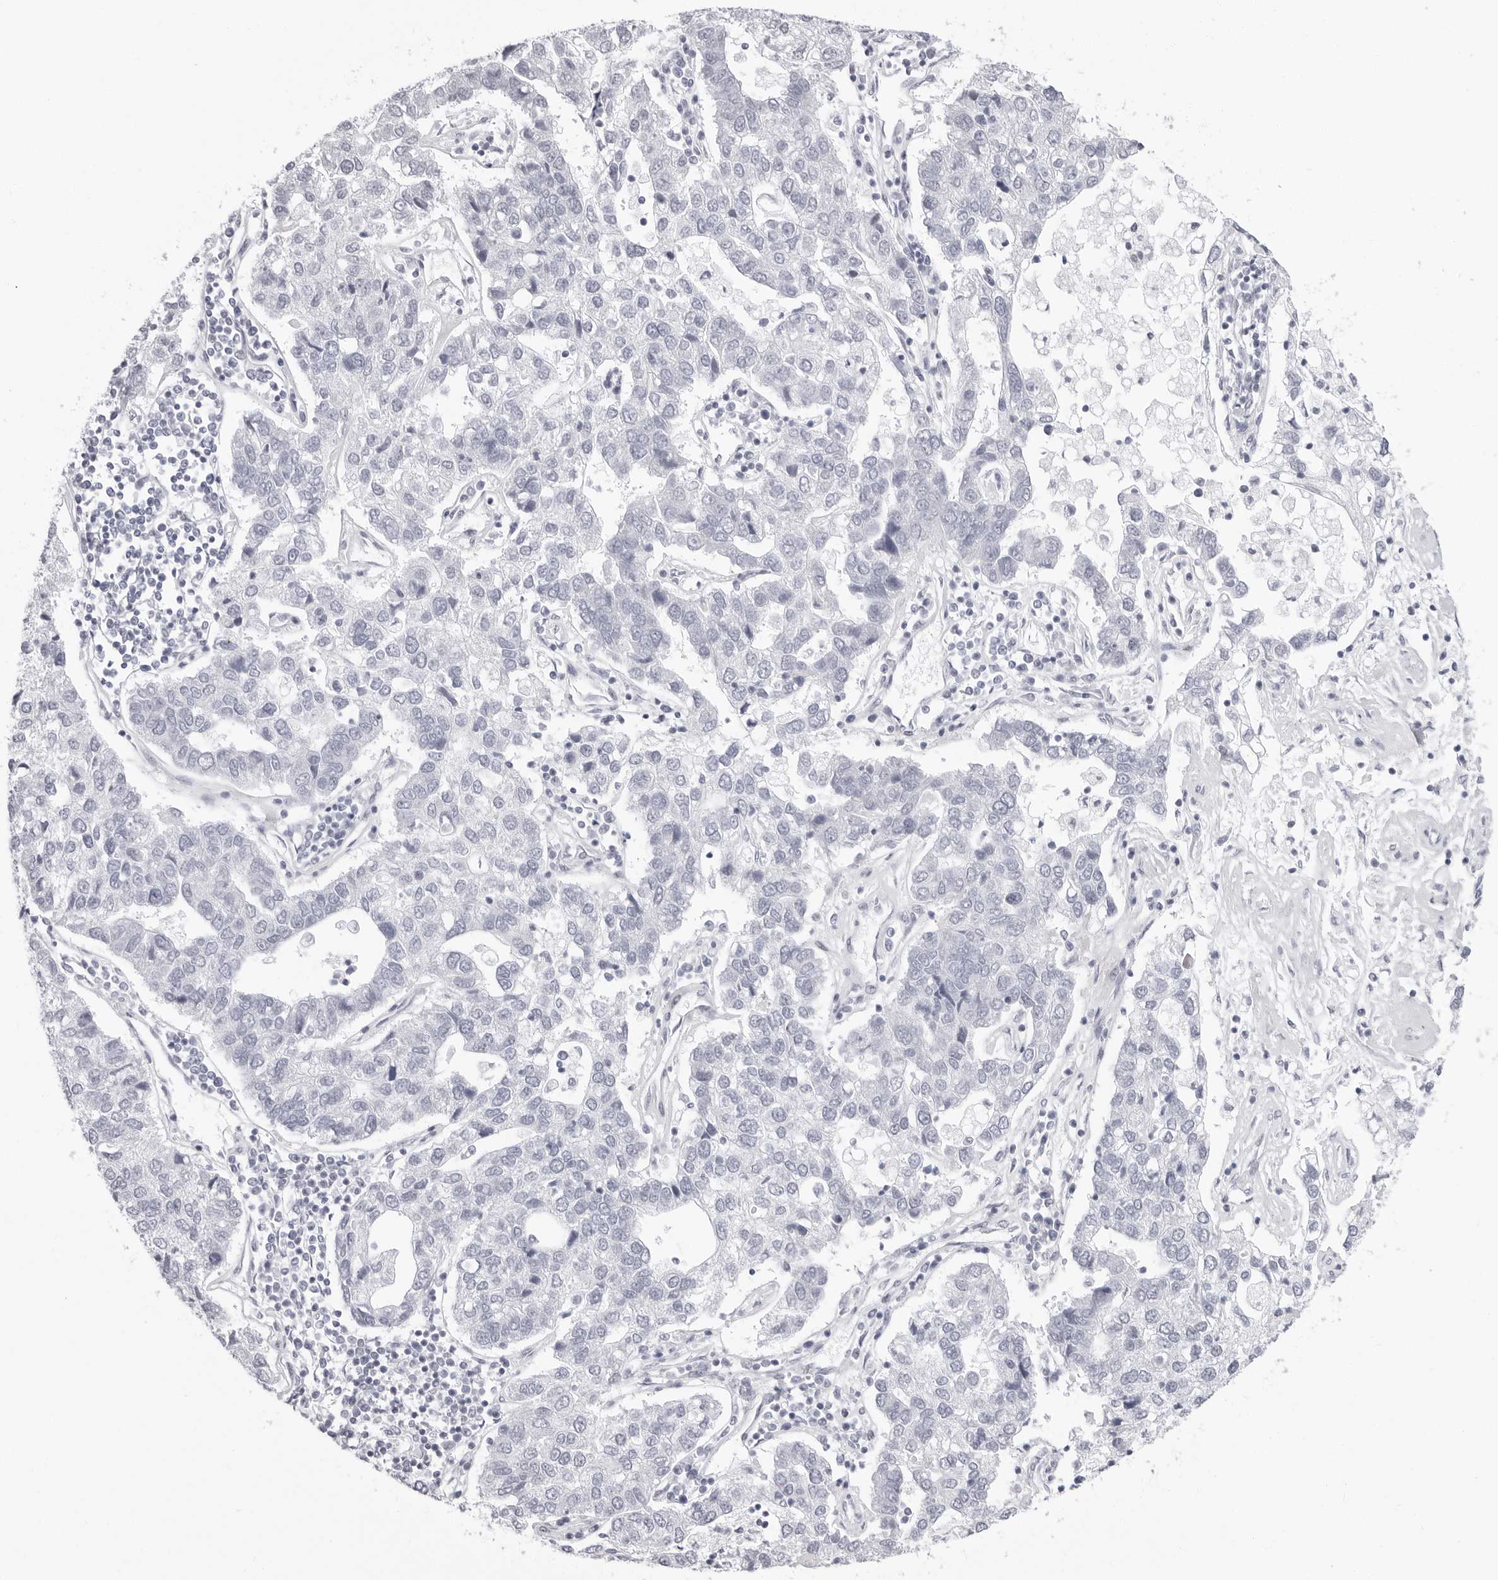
{"staining": {"intensity": "negative", "quantity": "none", "location": "none"}, "tissue": "pancreatic cancer", "cell_type": "Tumor cells", "image_type": "cancer", "snomed": [{"axis": "morphology", "description": "Adenocarcinoma, NOS"}, {"axis": "topography", "description": "Pancreas"}], "caption": "Immunohistochemistry image of neoplastic tissue: pancreatic cancer stained with DAB exhibits no significant protein staining in tumor cells.", "gene": "VEZF1", "patient": {"sex": "female", "age": 61}}